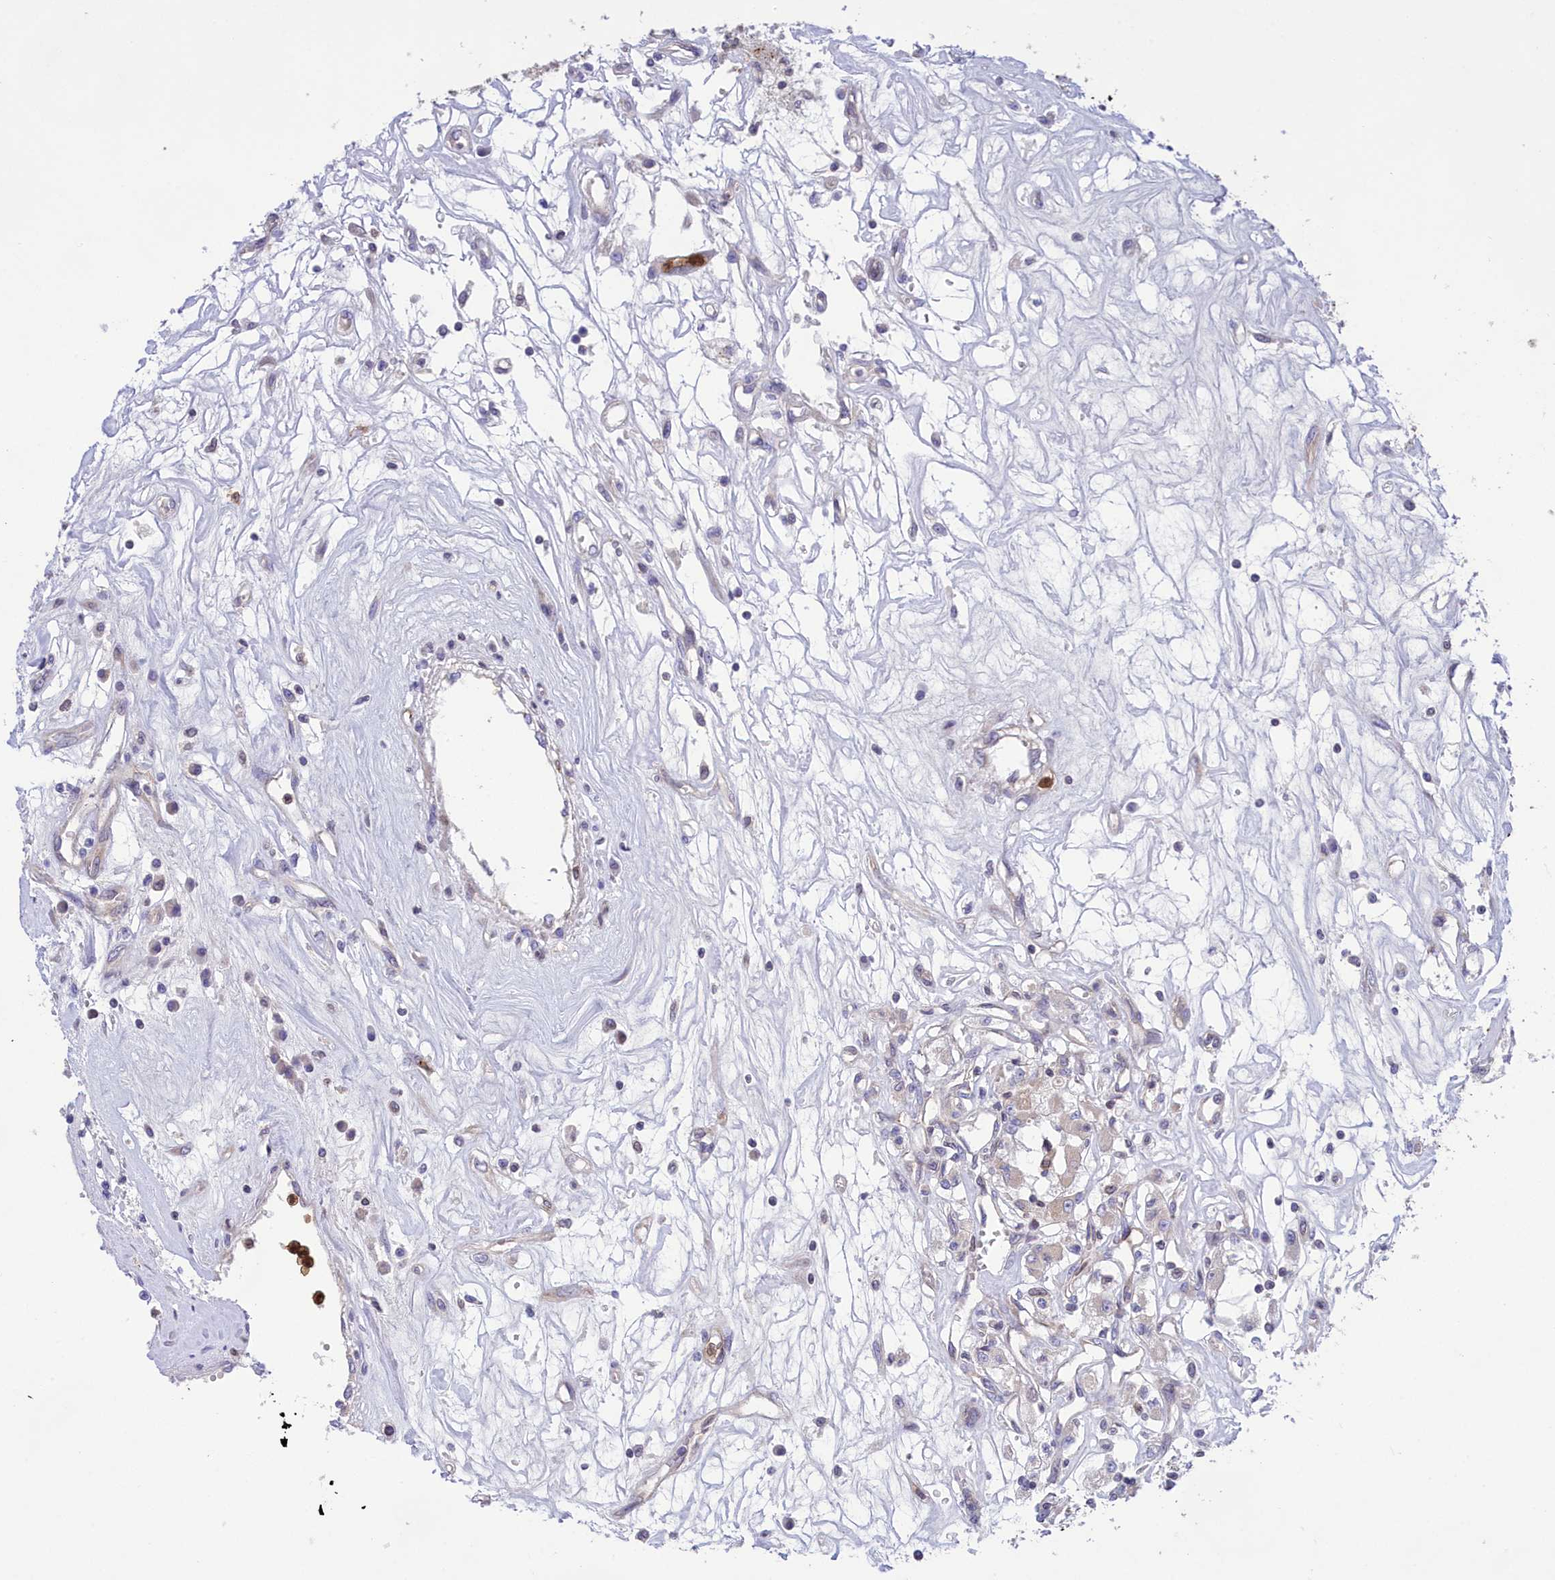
{"staining": {"intensity": "negative", "quantity": "none", "location": "none"}, "tissue": "renal cancer", "cell_type": "Tumor cells", "image_type": "cancer", "snomed": [{"axis": "morphology", "description": "Adenocarcinoma, NOS"}, {"axis": "topography", "description": "Kidney"}], "caption": "The photomicrograph reveals no staining of tumor cells in renal cancer (adenocarcinoma).", "gene": "PKHD1L1", "patient": {"sex": "female", "age": 59}}